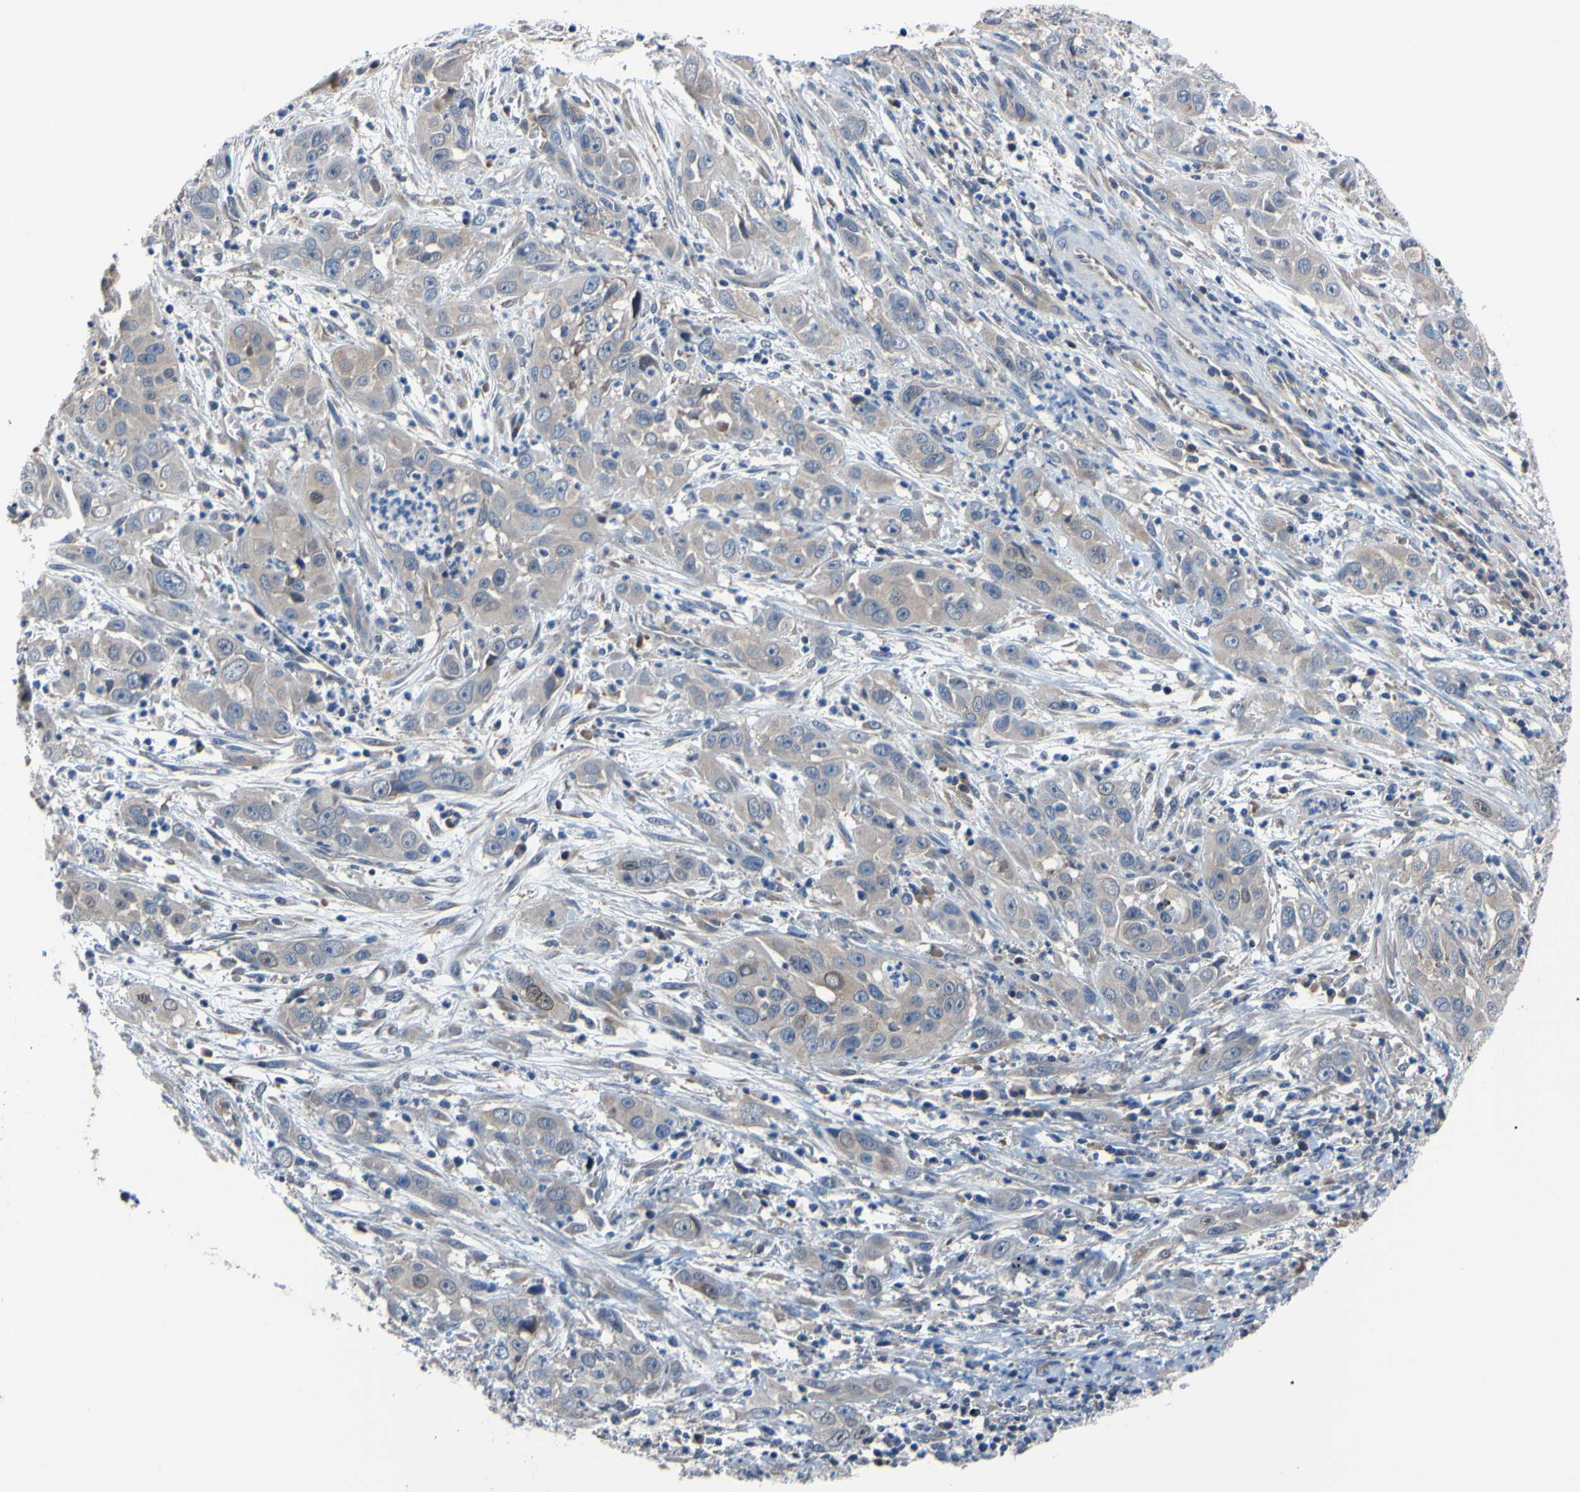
{"staining": {"intensity": "weak", "quantity": "25%-75%", "location": "cytoplasmic/membranous"}, "tissue": "cervical cancer", "cell_type": "Tumor cells", "image_type": "cancer", "snomed": [{"axis": "morphology", "description": "Squamous cell carcinoma, NOS"}, {"axis": "topography", "description": "Cervix"}], "caption": "Immunohistochemistry photomicrograph of neoplastic tissue: human cervical cancer stained using immunohistochemistry (IHC) displays low levels of weak protein expression localized specifically in the cytoplasmic/membranous of tumor cells, appearing as a cytoplasmic/membranous brown color.", "gene": "RARS1", "patient": {"sex": "female", "age": 32}}